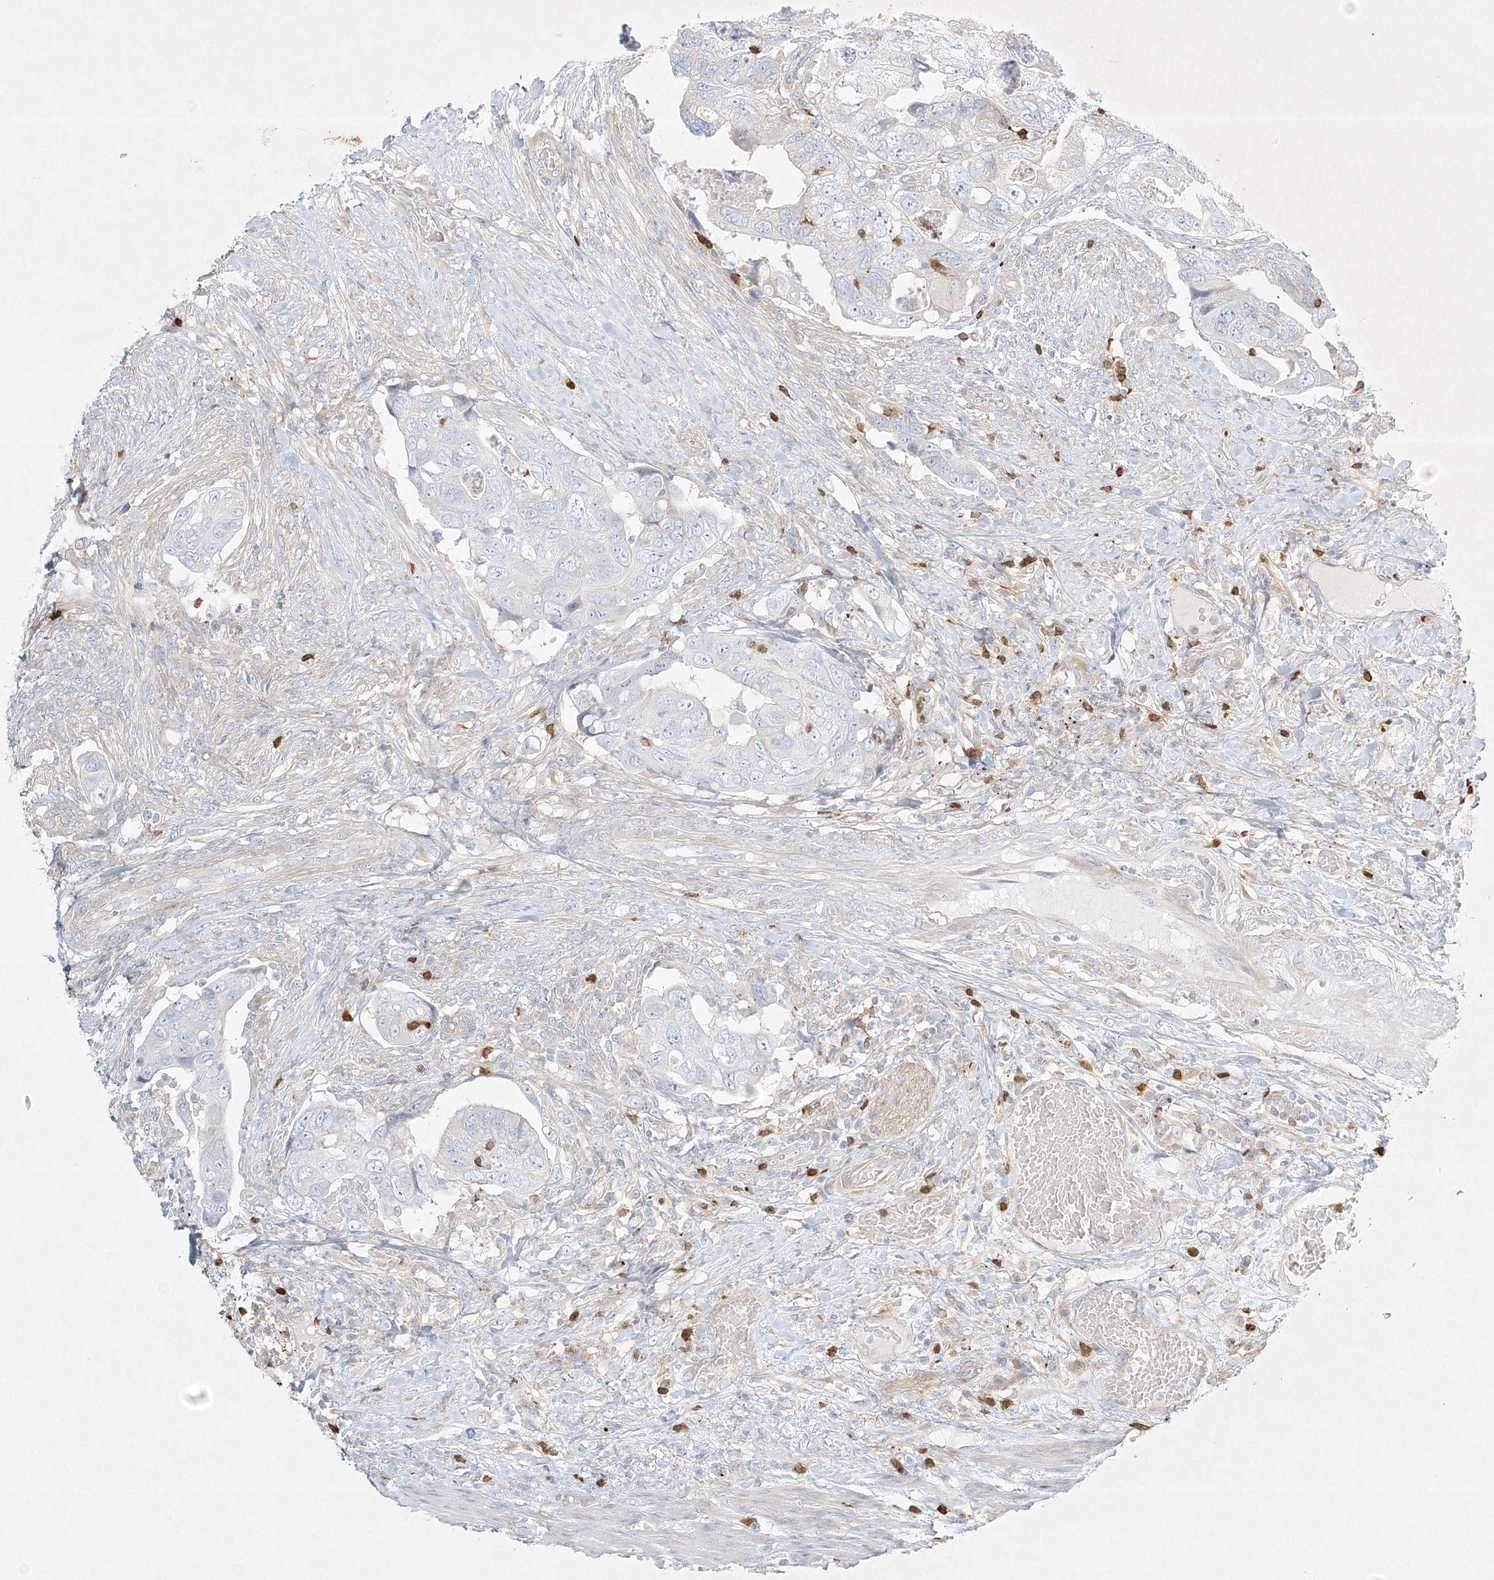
{"staining": {"intensity": "weak", "quantity": "<25%", "location": "cytoplasmic/membranous"}, "tissue": "colorectal cancer", "cell_type": "Tumor cells", "image_type": "cancer", "snomed": [{"axis": "morphology", "description": "Adenocarcinoma, NOS"}, {"axis": "topography", "description": "Rectum"}], "caption": "Immunohistochemical staining of colorectal cancer displays no significant positivity in tumor cells.", "gene": "STK11IP", "patient": {"sex": "male", "age": 63}}